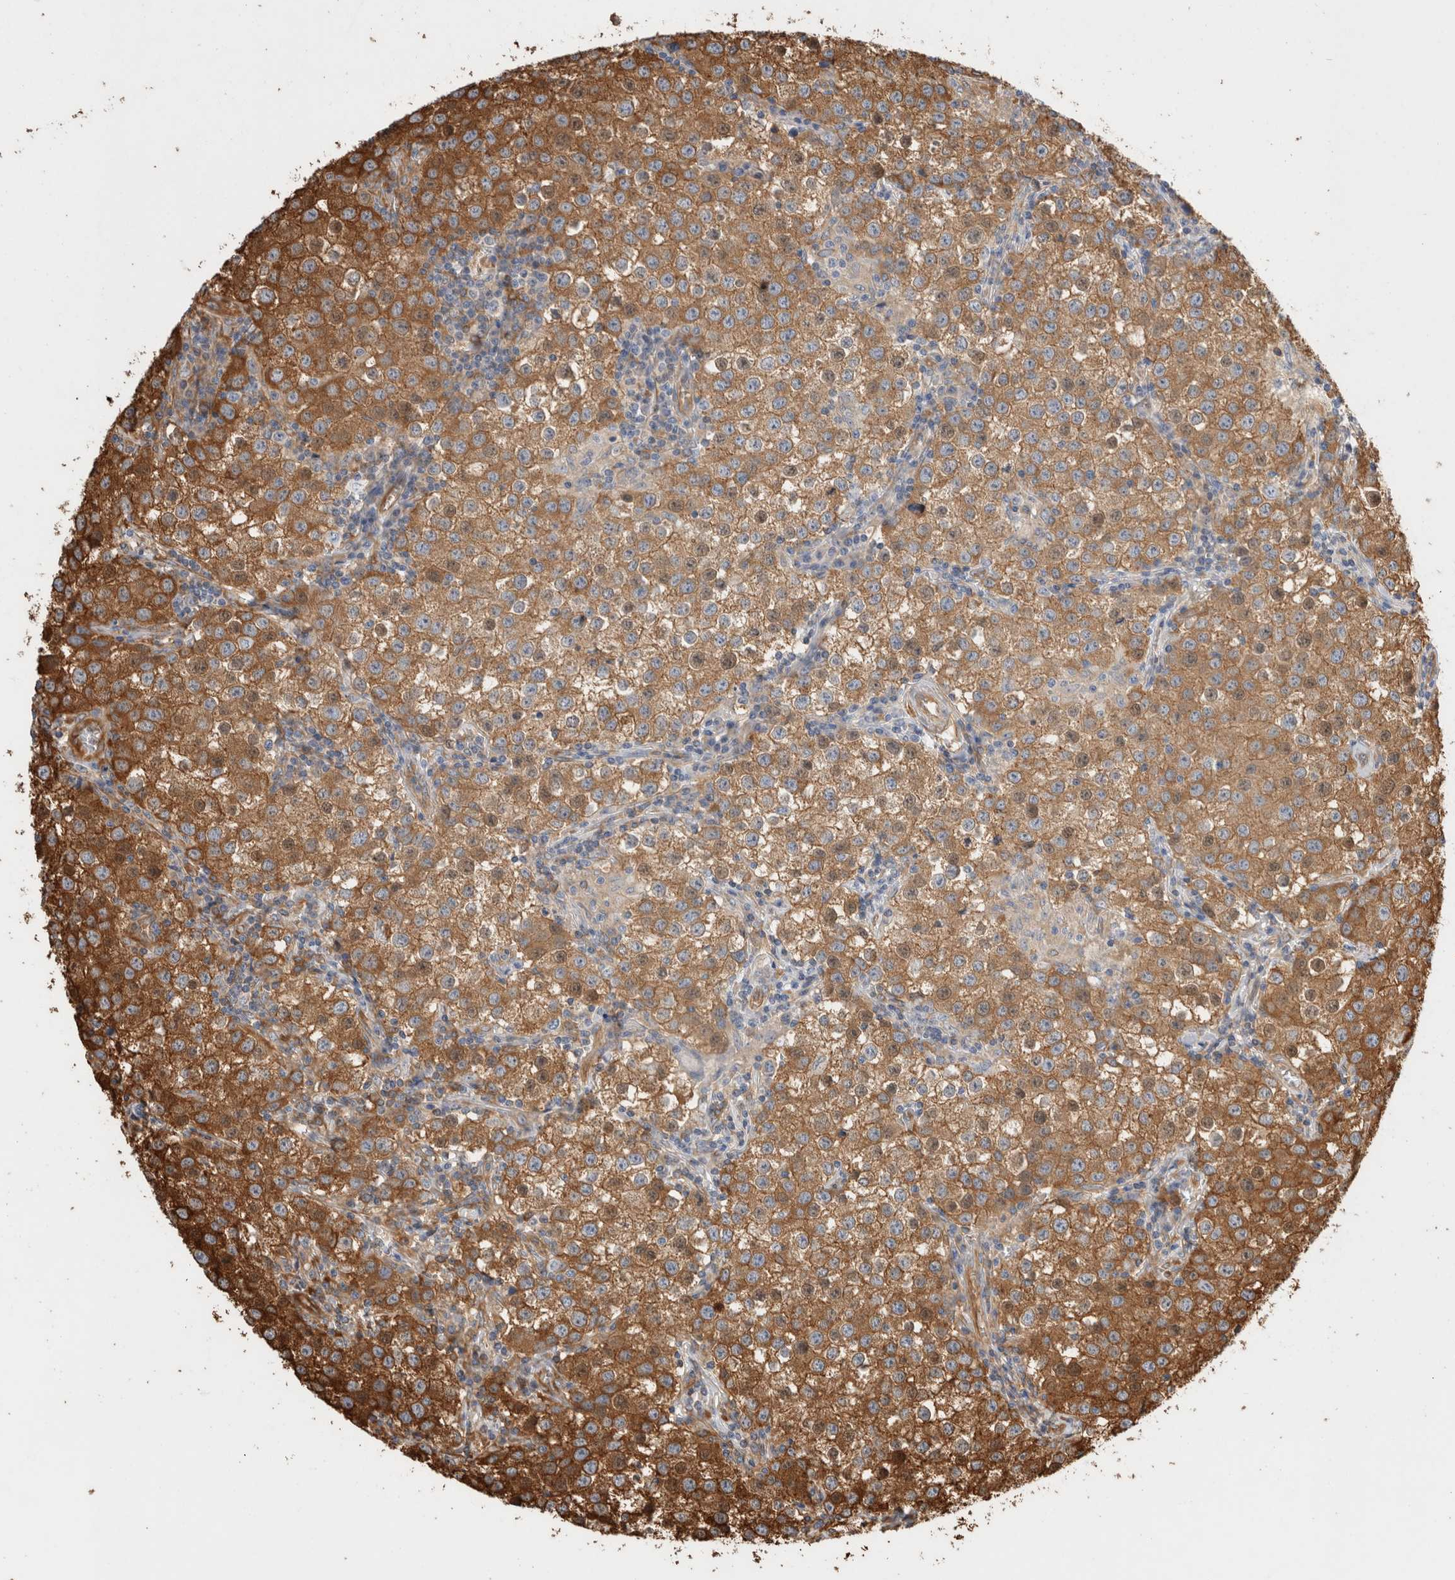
{"staining": {"intensity": "moderate", "quantity": ">75%", "location": "cytoplasmic/membranous"}, "tissue": "testis cancer", "cell_type": "Tumor cells", "image_type": "cancer", "snomed": [{"axis": "morphology", "description": "Seminoma, NOS"}, {"axis": "morphology", "description": "Carcinoma, Embryonal, NOS"}, {"axis": "topography", "description": "Testis"}], "caption": "Testis embryonal carcinoma stained for a protein displays moderate cytoplasmic/membranous positivity in tumor cells.", "gene": "ZNF397", "patient": {"sex": "male", "age": 43}}